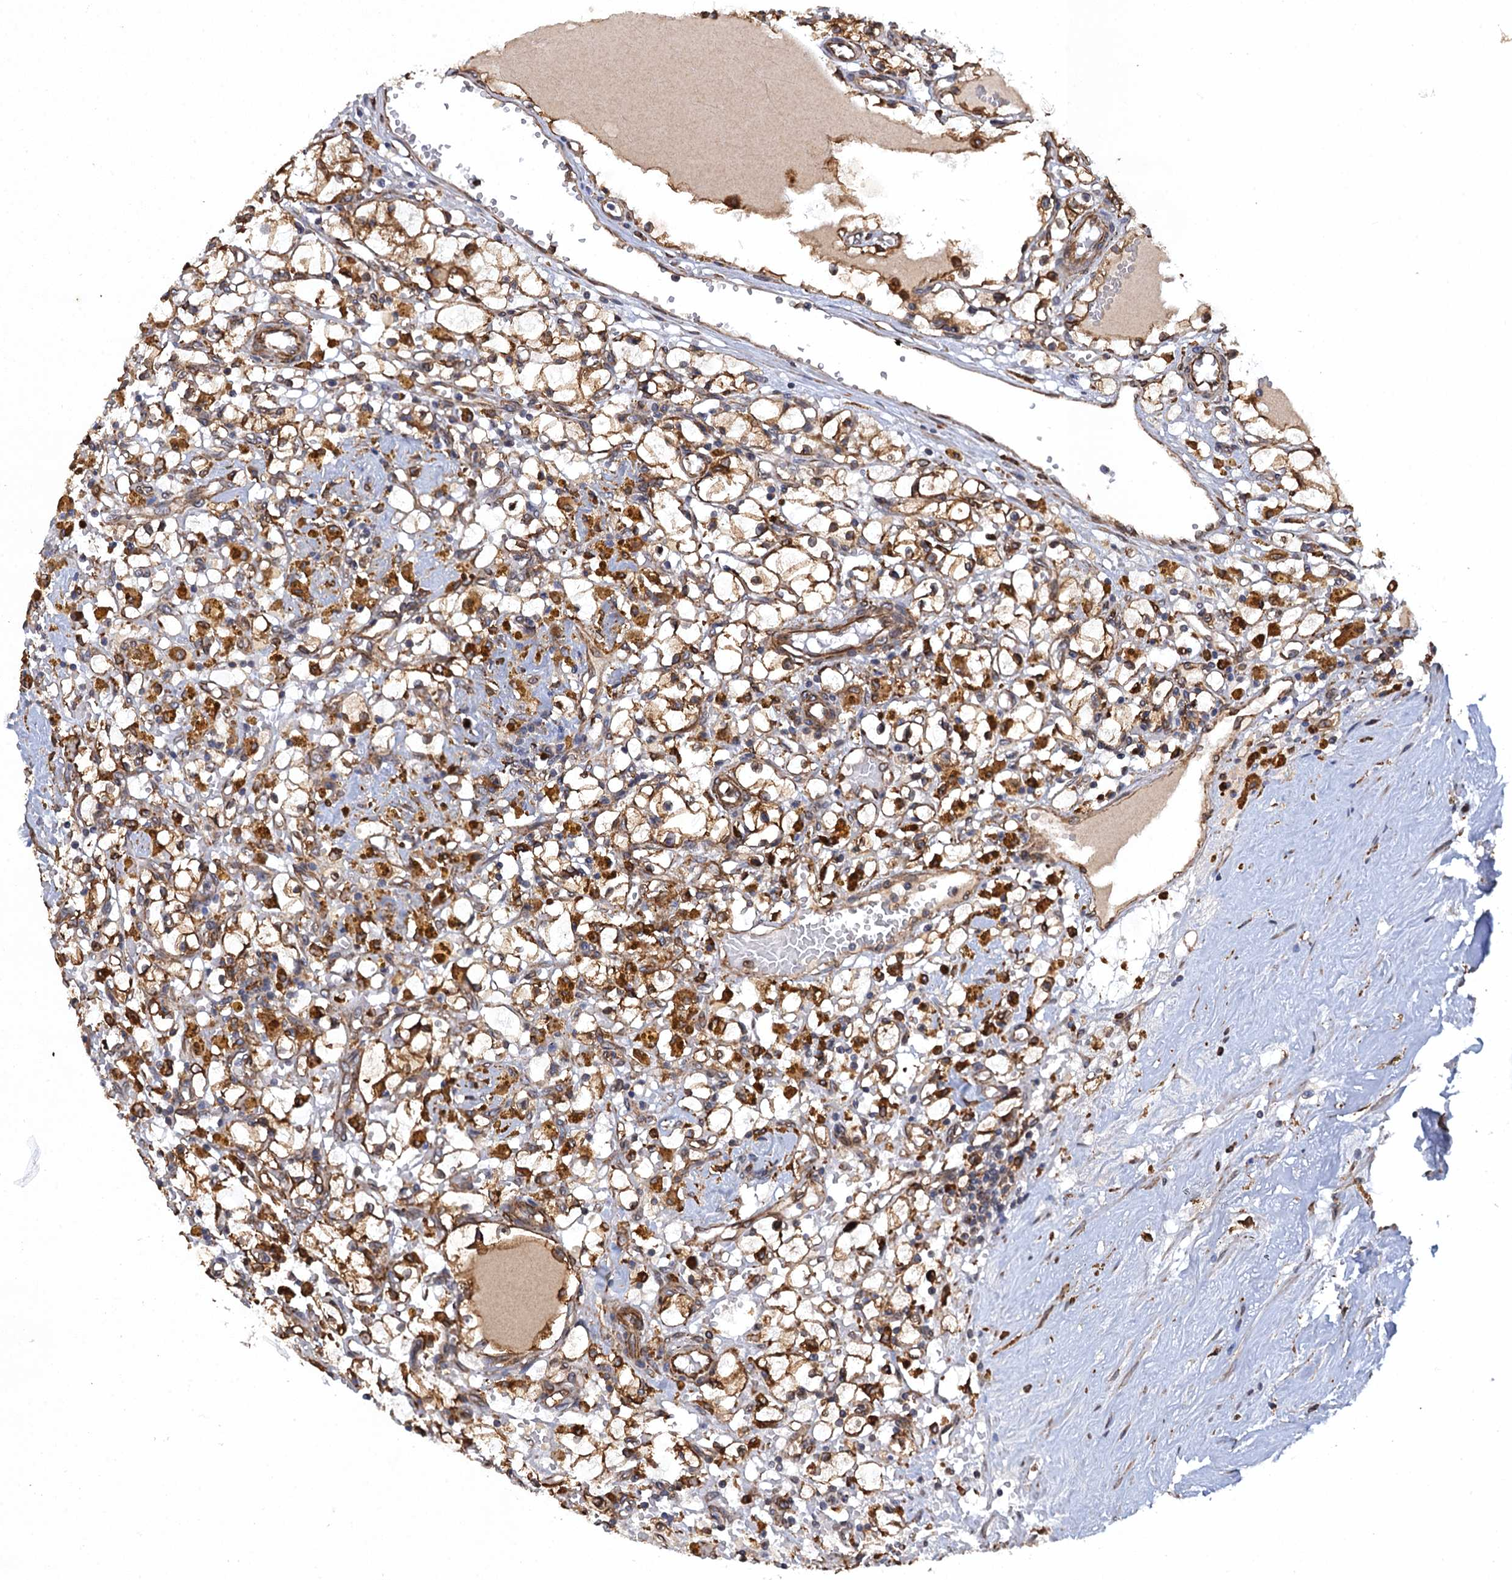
{"staining": {"intensity": "moderate", "quantity": ">75%", "location": "cytoplasmic/membranous"}, "tissue": "renal cancer", "cell_type": "Tumor cells", "image_type": "cancer", "snomed": [{"axis": "morphology", "description": "Adenocarcinoma, NOS"}, {"axis": "topography", "description": "Kidney"}], "caption": "Human adenocarcinoma (renal) stained for a protein (brown) shows moderate cytoplasmic/membranous positive staining in about >75% of tumor cells.", "gene": "ARMC5", "patient": {"sex": "male", "age": 56}}